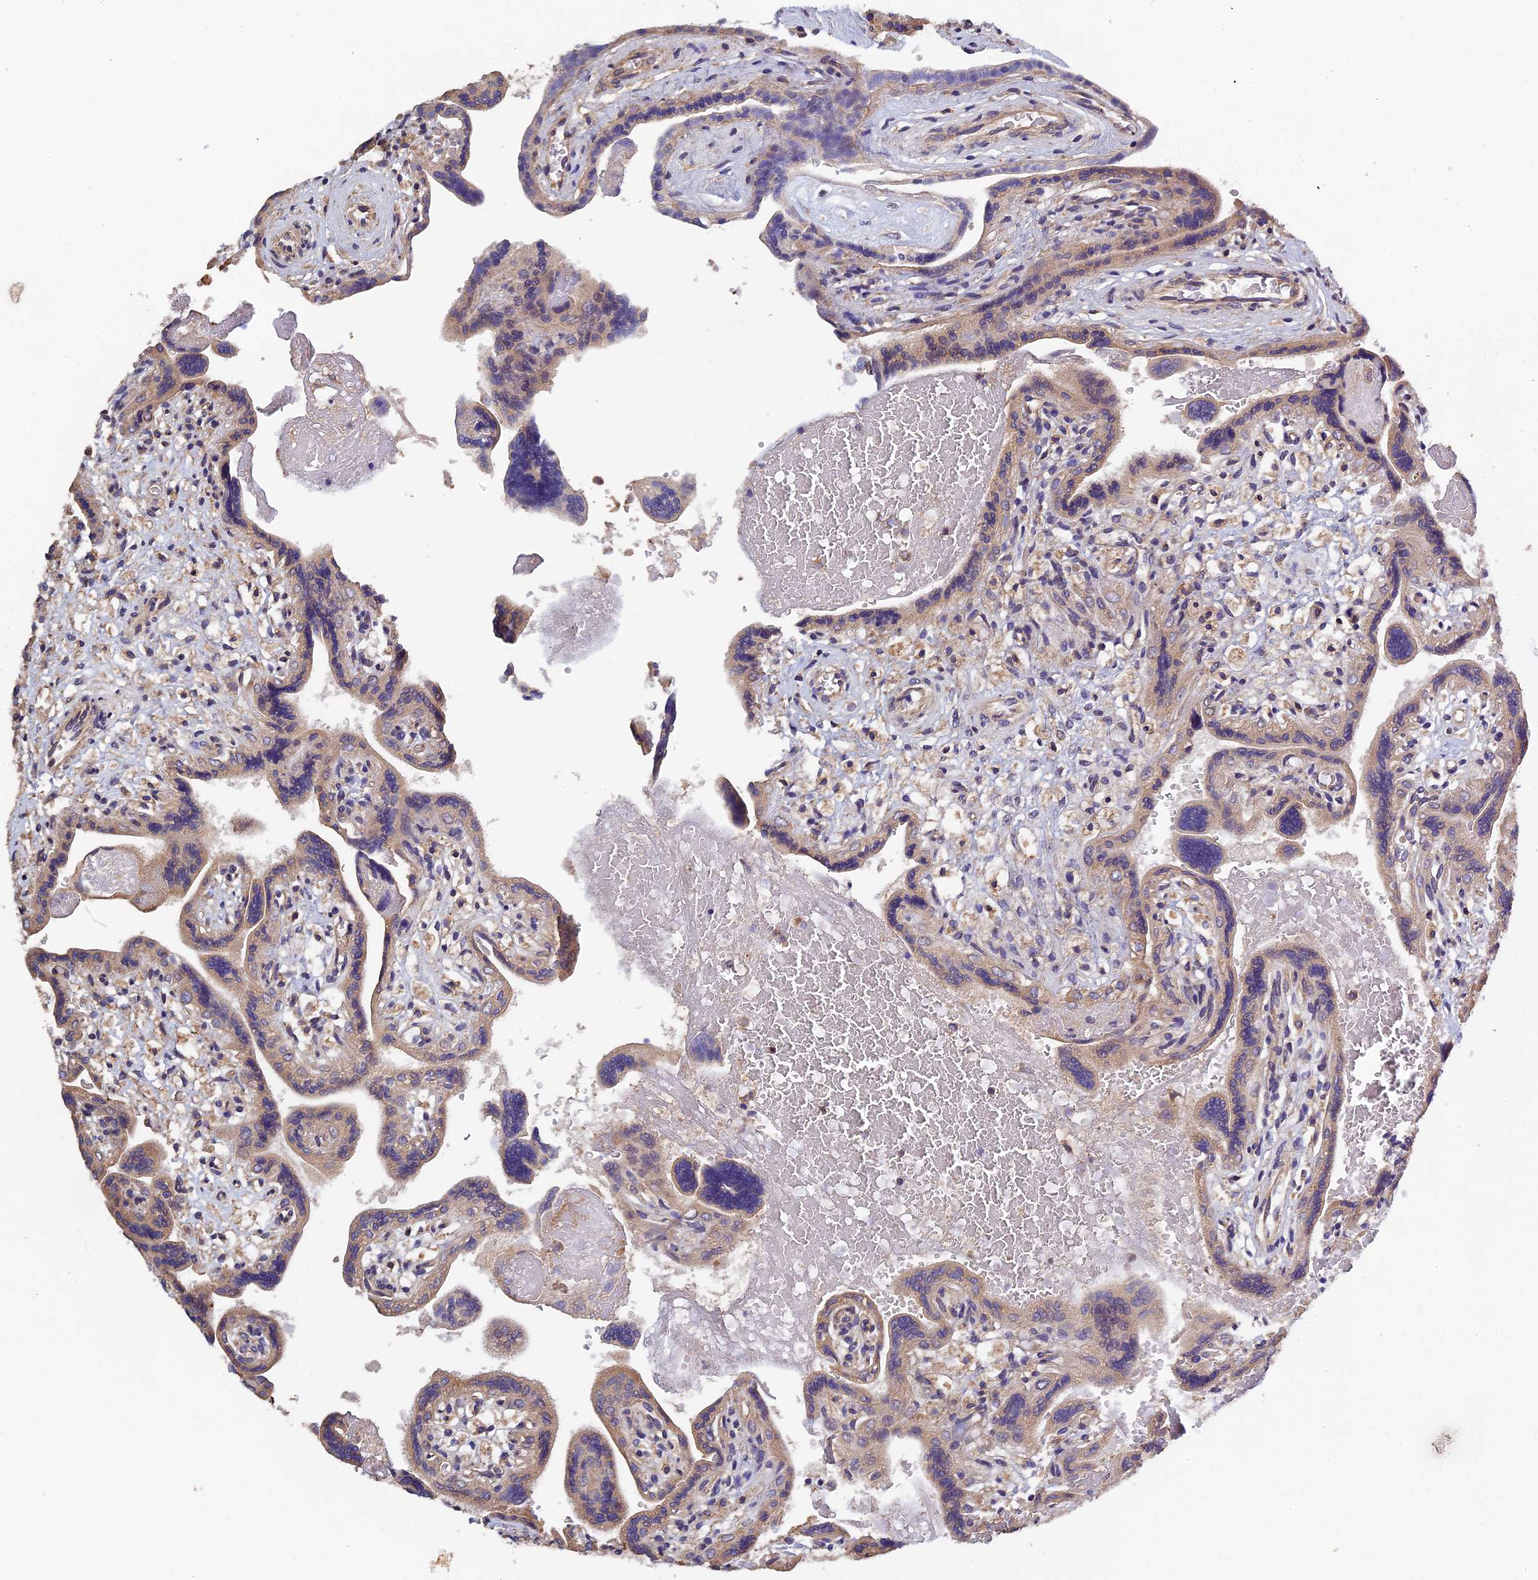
{"staining": {"intensity": "weak", "quantity": "25%-75%", "location": "cytoplasmic/membranous"}, "tissue": "placenta", "cell_type": "Trophoblastic cells", "image_type": "normal", "snomed": [{"axis": "morphology", "description": "Normal tissue, NOS"}, {"axis": "topography", "description": "Placenta"}], "caption": "Placenta stained with DAB (3,3'-diaminobenzidine) immunohistochemistry (IHC) demonstrates low levels of weak cytoplasmic/membranous expression in about 25%-75% of trophoblastic cells.", "gene": "CCDC153", "patient": {"sex": "female", "age": 37}}